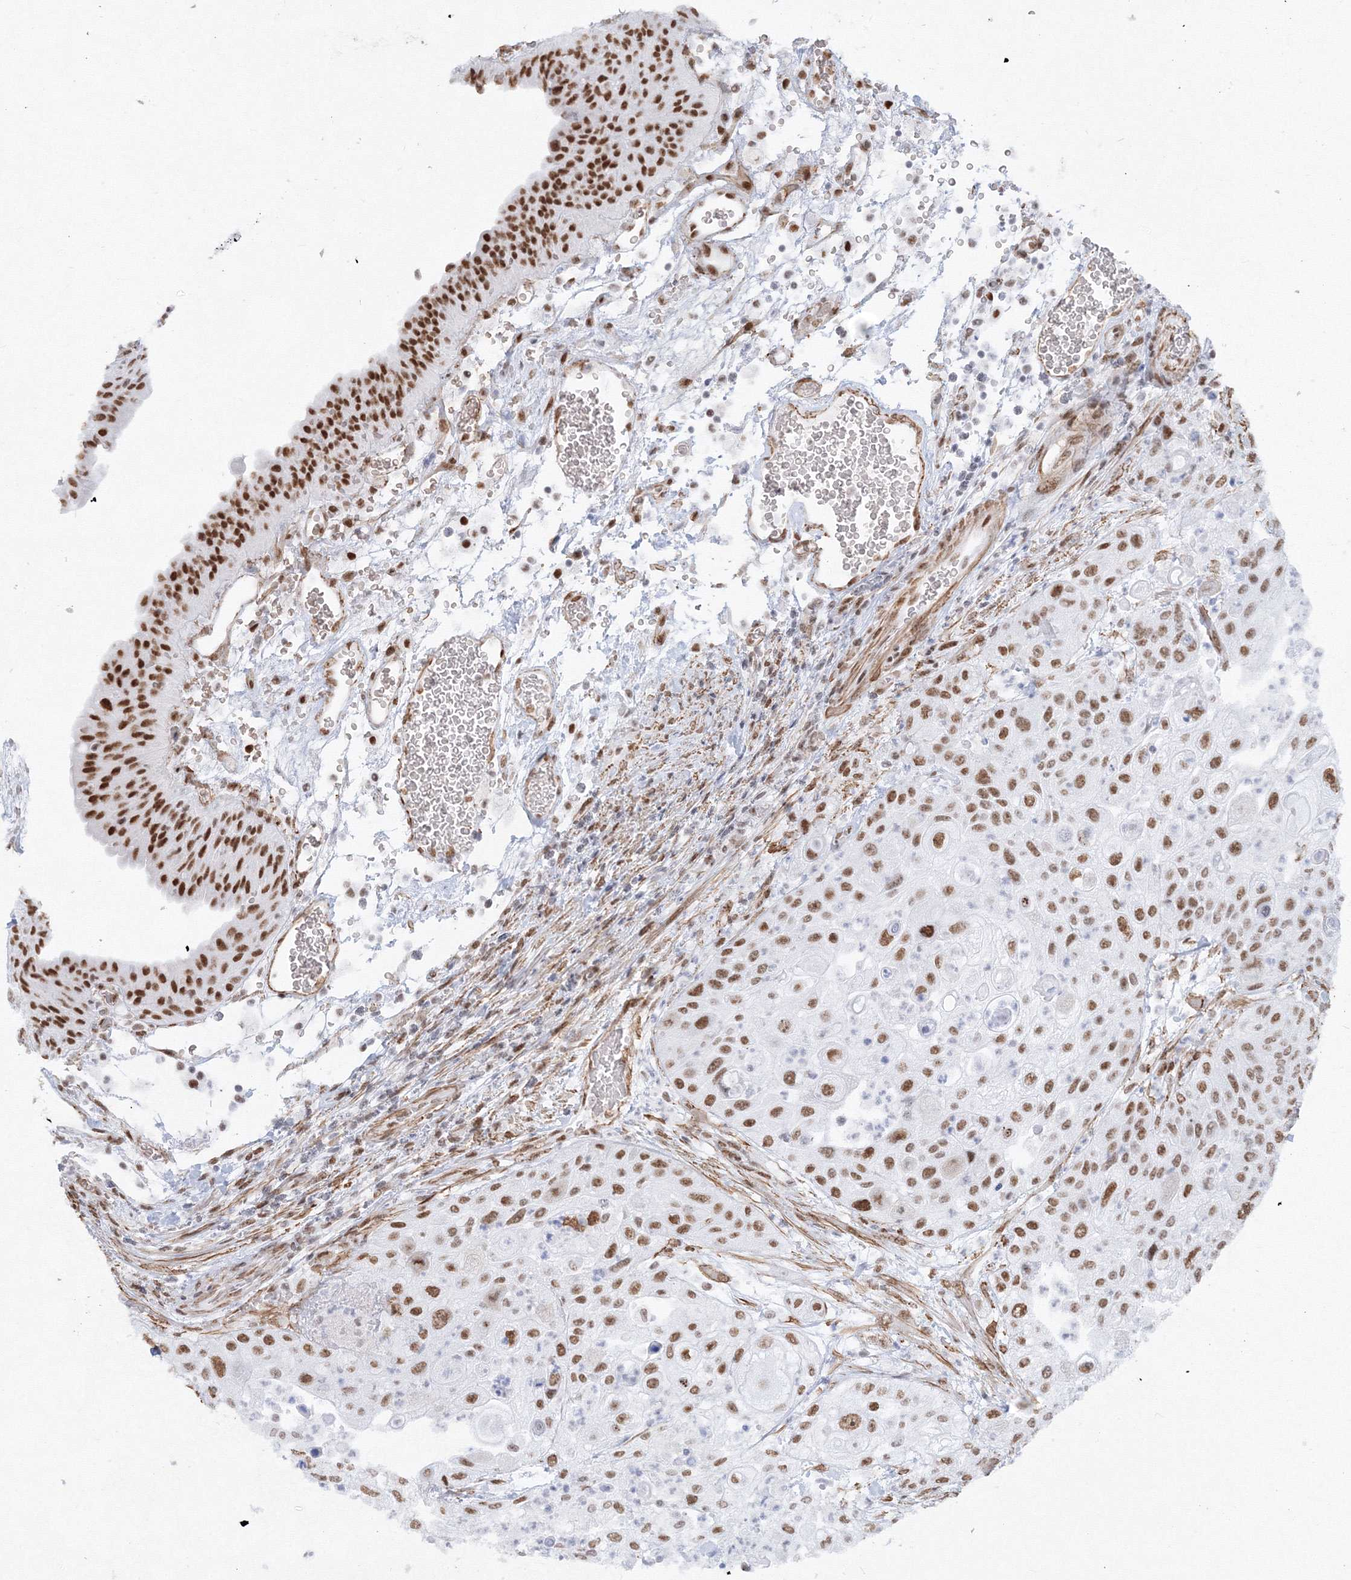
{"staining": {"intensity": "moderate", "quantity": ">75%", "location": "nuclear"}, "tissue": "urothelial cancer", "cell_type": "Tumor cells", "image_type": "cancer", "snomed": [{"axis": "morphology", "description": "Urothelial carcinoma, High grade"}, {"axis": "topography", "description": "Urinary bladder"}], "caption": "Immunohistochemistry (IHC) staining of urothelial cancer, which reveals medium levels of moderate nuclear positivity in about >75% of tumor cells indicating moderate nuclear protein expression. The staining was performed using DAB (3,3'-diaminobenzidine) (brown) for protein detection and nuclei were counterstained in hematoxylin (blue).", "gene": "ZNF638", "patient": {"sex": "female", "age": 79}}